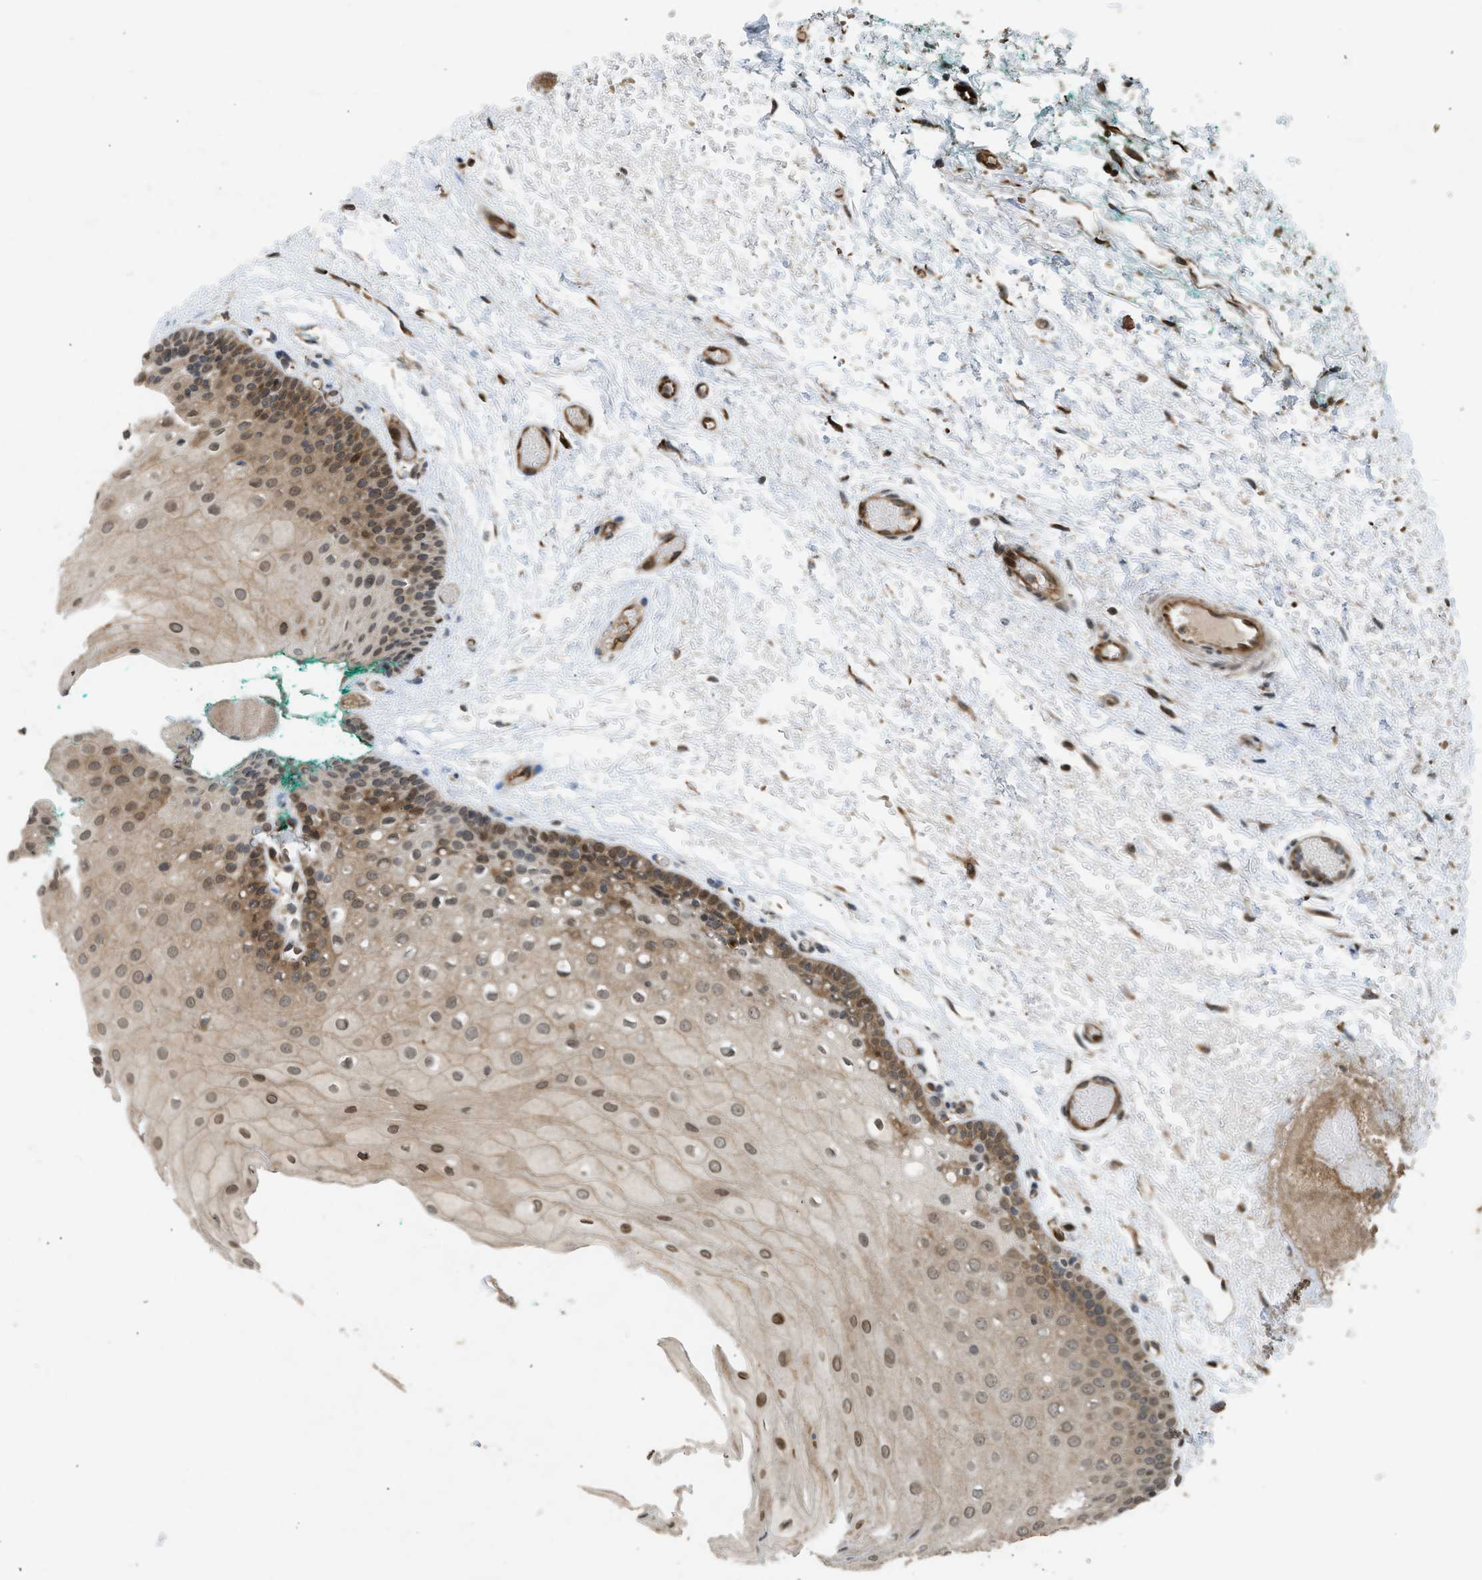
{"staining": {"intensity": "moderate", "quantity": ">75%", "location": "cytoplasmic/membranous,nuclear"}, "tissue": "oral mucosa", "cell_type": "Squamous epithelial cells", "image_type": "normal", "snomed": [{"axis": "morphology", "description": "Normal tissue, NOS"}, {"axis": "morphology", "description": "Squamous cell carcinoma, NOS"}, {"axis": "topography", "description": "Oral tissue"}, {"axis": "topography", "description": "Salivary gland"}, {"axis": "topography", "description": "Head-Neck"}], "caption": "Squamous epithelial cells show moderate cytoplasmic/membranous,nuclear expression in approximately >75% of cells in benign oral mucosa.", "gene": "TXNL1", "patient": {"sex": "female", "age": 62}}